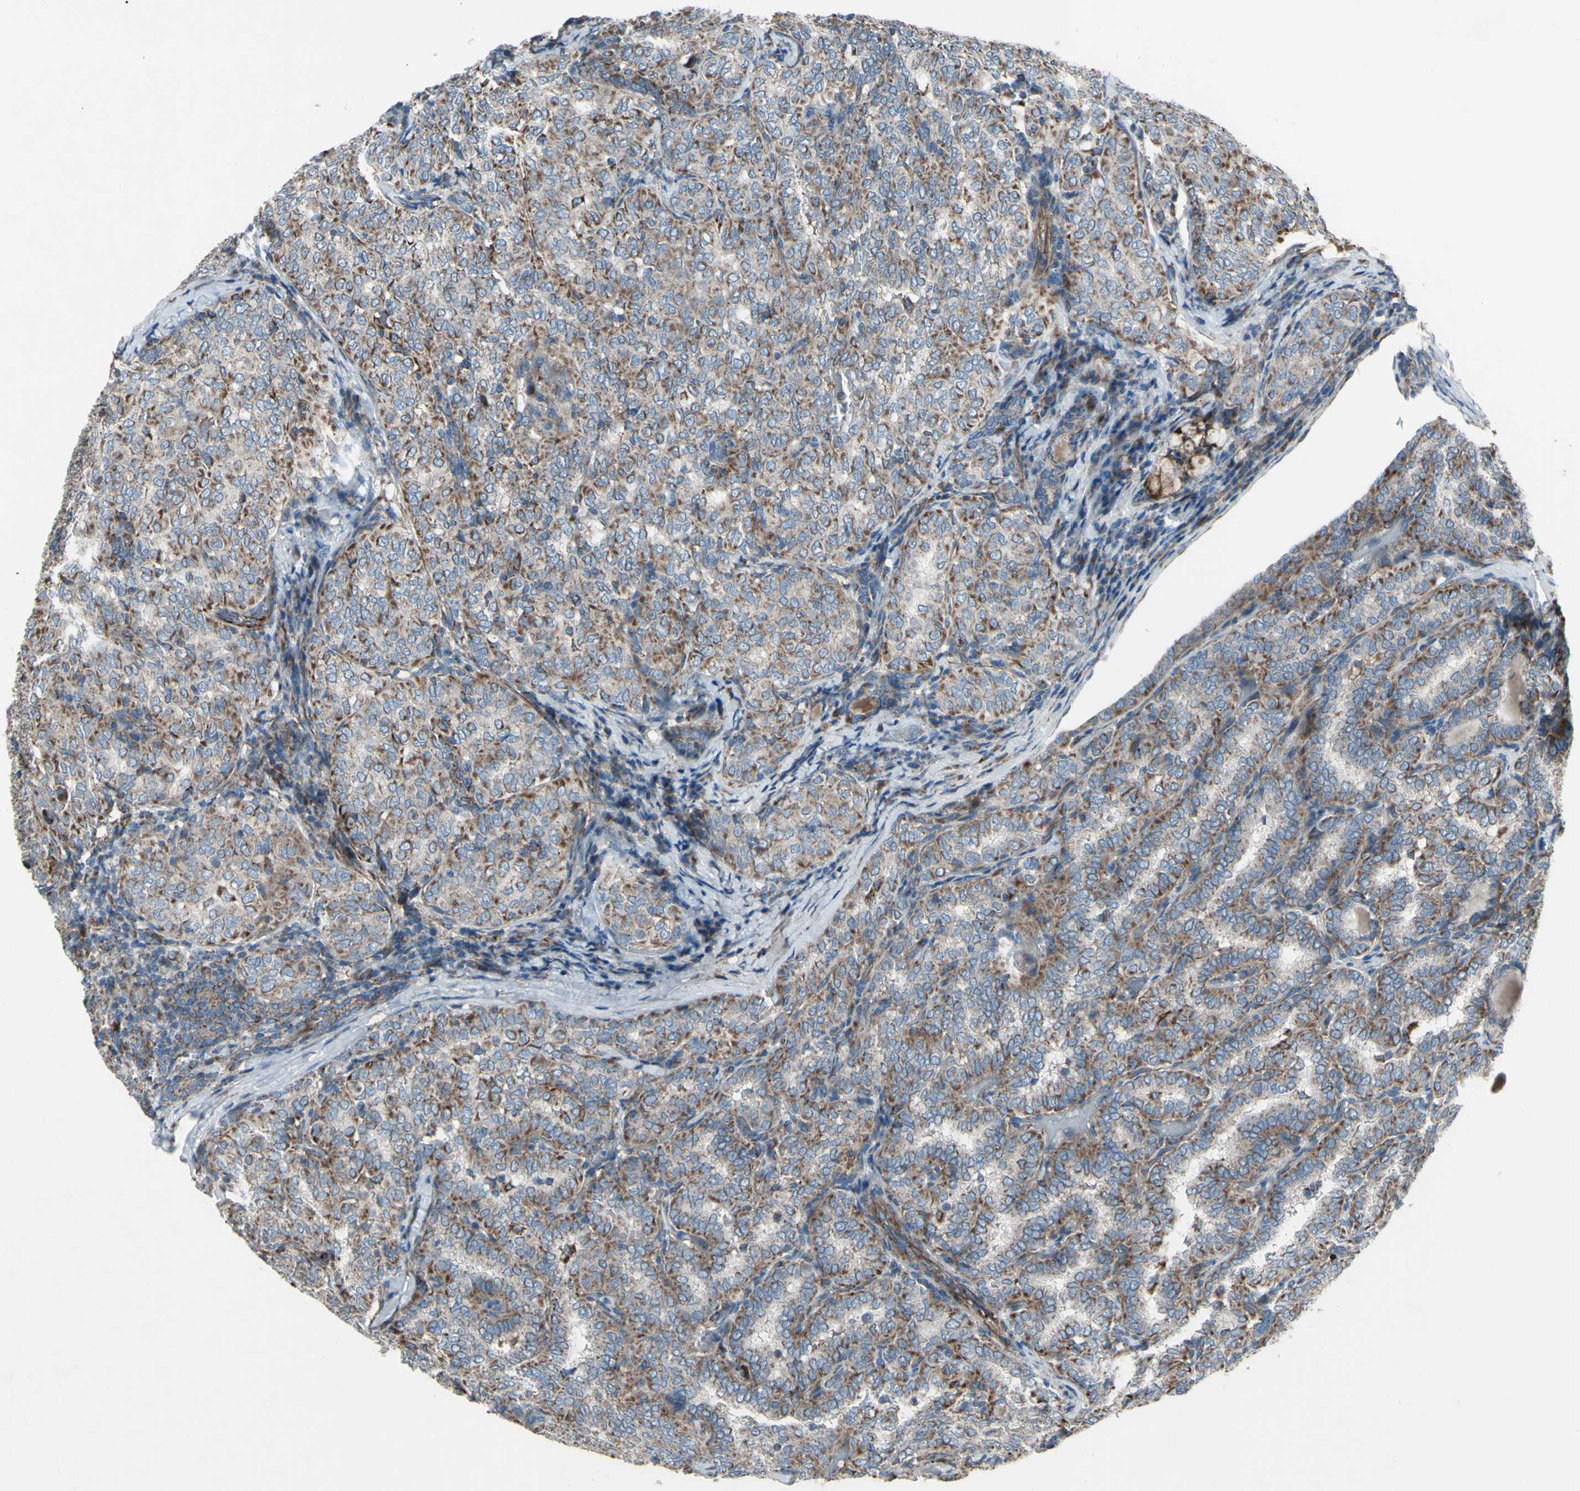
{"staining": {"intensity": "moderate", "quantity": ">75%", "location": "cytoplasmic/membranous"}, "tissue": "thyroid cancer", "cell_type": "Tumor cells", "image_type": "cancer", "snomed": [{"axis": "morphology", "description": "Normal tissue, NOS"}, {"axis": "morphology", "description": "Papillary adenocarcinoma, NOS"}, {"axis": "topography", "description": "Thyroid gland"}], "caption": "Tumor cells demonstrate moderate cytoplasmic/membranous expression in approximately >75% of cells in papillary adenocarcinoma (thyroid). Using DAB (3,3'-diaminobenzidine) (brown) and hematoxylin (blue) stains, captured at high magnification using brightfield microscopy.", "gene": "EMC7", "patient": {"sex": "female", "age": 30}}